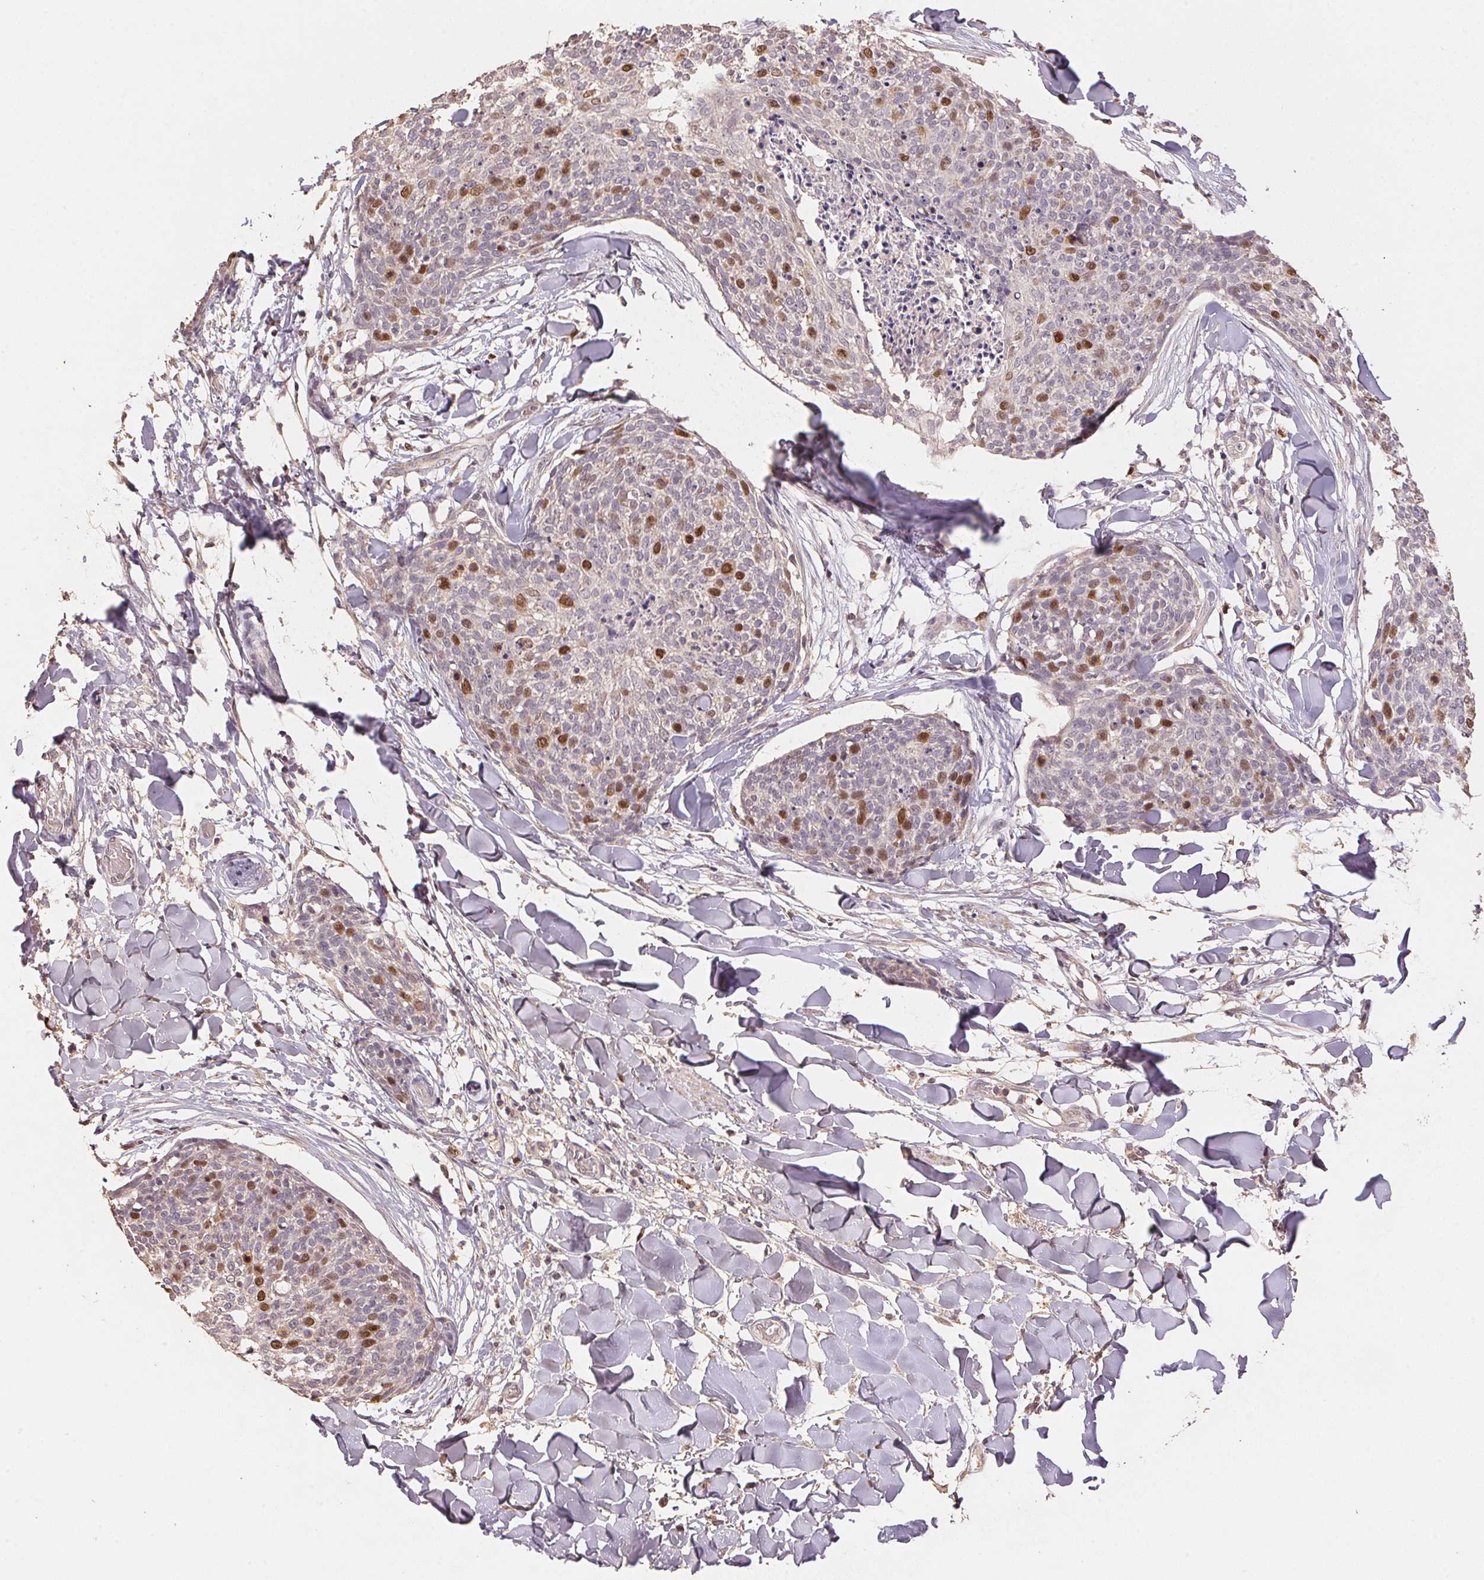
{"staining": {"intensity": "strong", "quantity": "<25%", "location": "nuclear"}, "tissue": "skin cancer", "cell_type": "Tumor cells", "image_type": "cancer", "snomed": [{"axis": "morphology", "description": "Squamous cell carcinoma, NOS"}, {"axis": "topography", "description": "Skin"}, {"axis": "topography", "description": "Vulva"}], "caption": "Protein expression analysis of skin squamous cell carcinoma exhibits strong nuclear staining in approximately <25% of tumor cells.", "gene": "CENPF", "patient": {"sex": "female", "age": 75}}